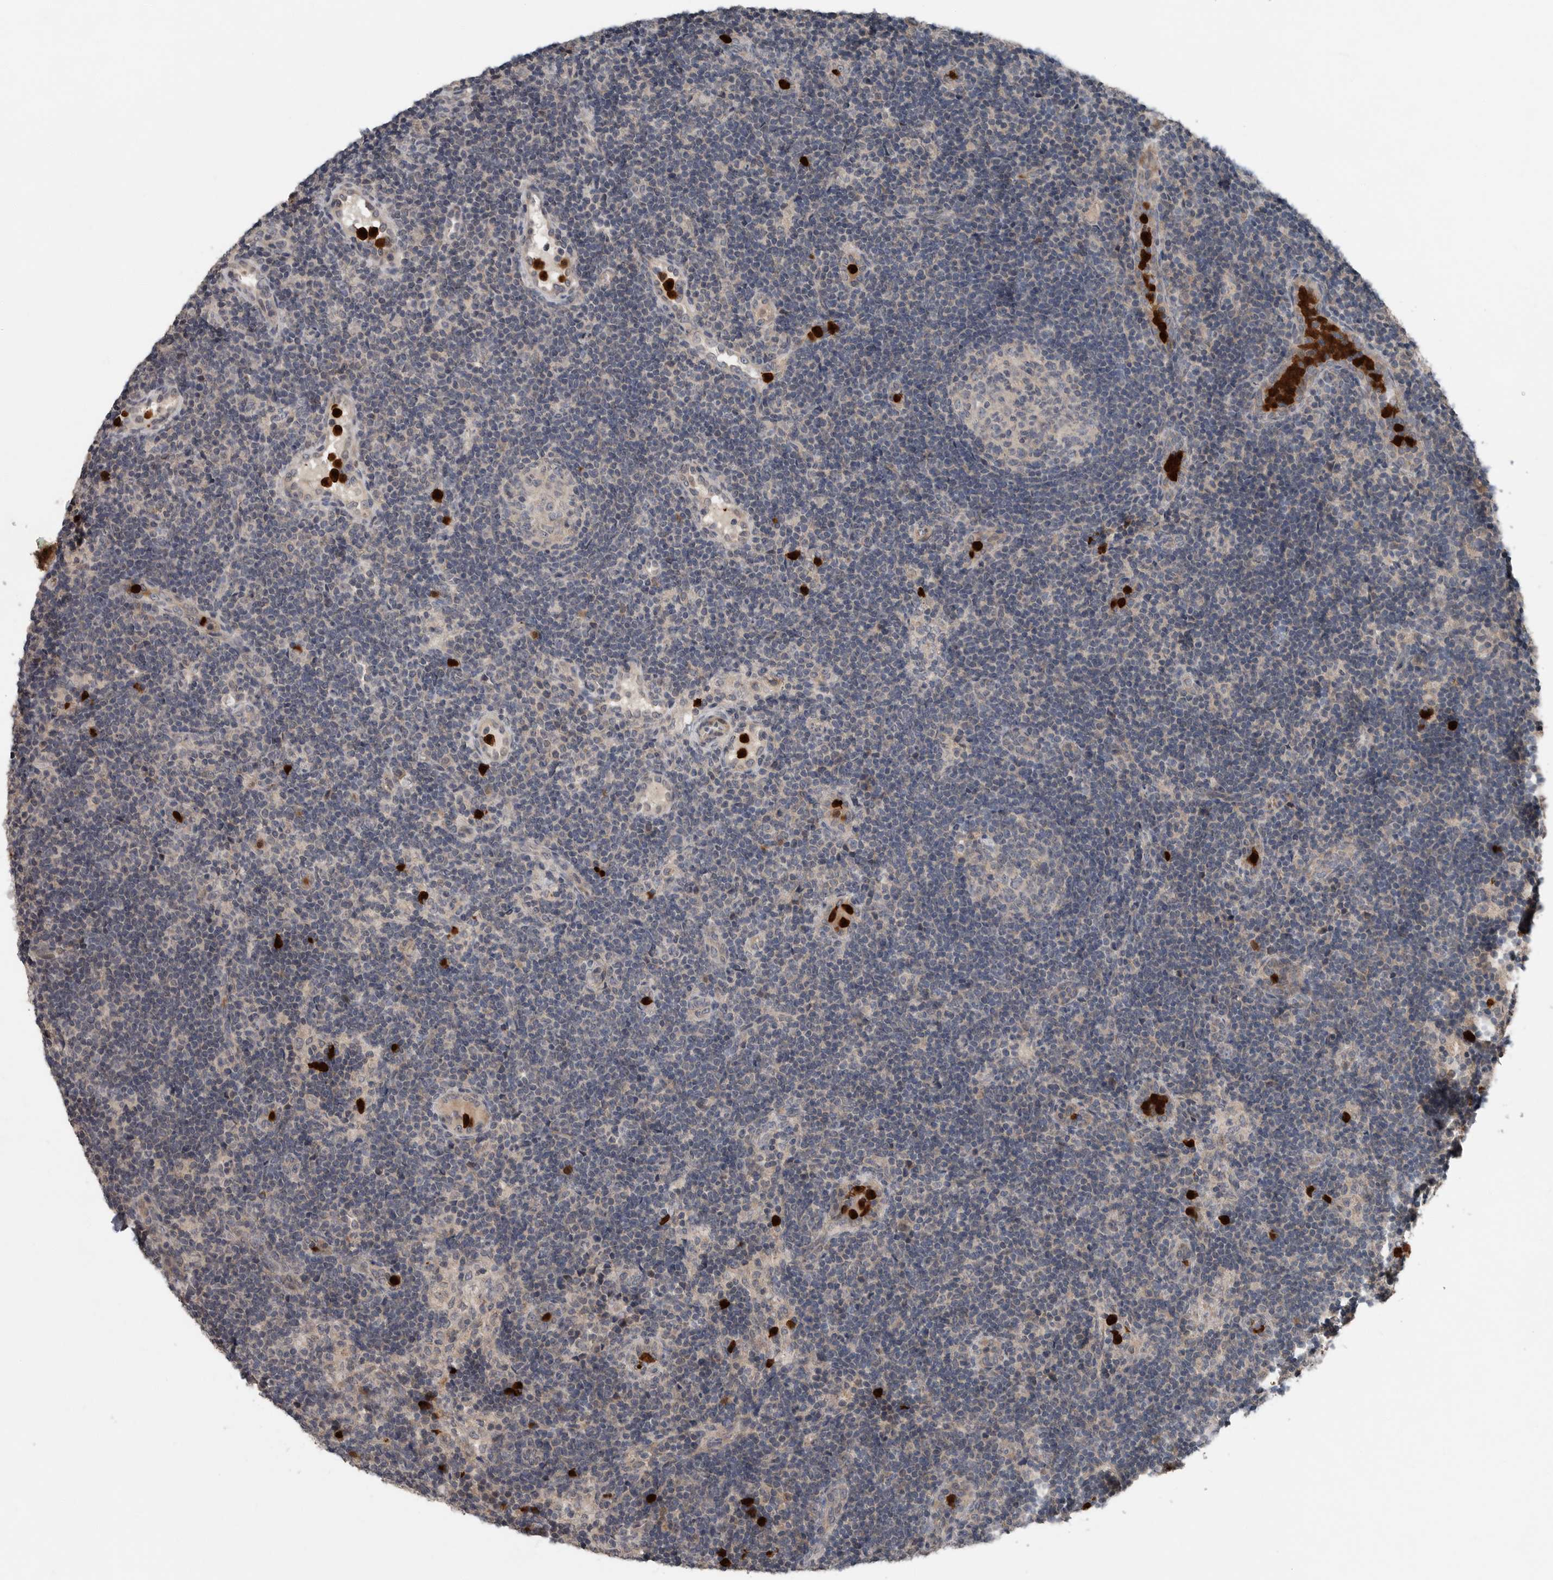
{"staining": {"intensity": "negative", "quantity": "none", "location": "none"}, "tissue": "lymph node", "cell_type": "Germinal center cells", "image_type": "normal", "snomed": [{"axis": "morphology", "description": "Normal tissue, NOS"}, {"axis": "topography", "description": "Lymph node"}], "caption": "The image reveals no significant positivity in germinal center cells of lymph node.", "gene": "SCP2", "patient": {"sex": "female", "age": 22}}